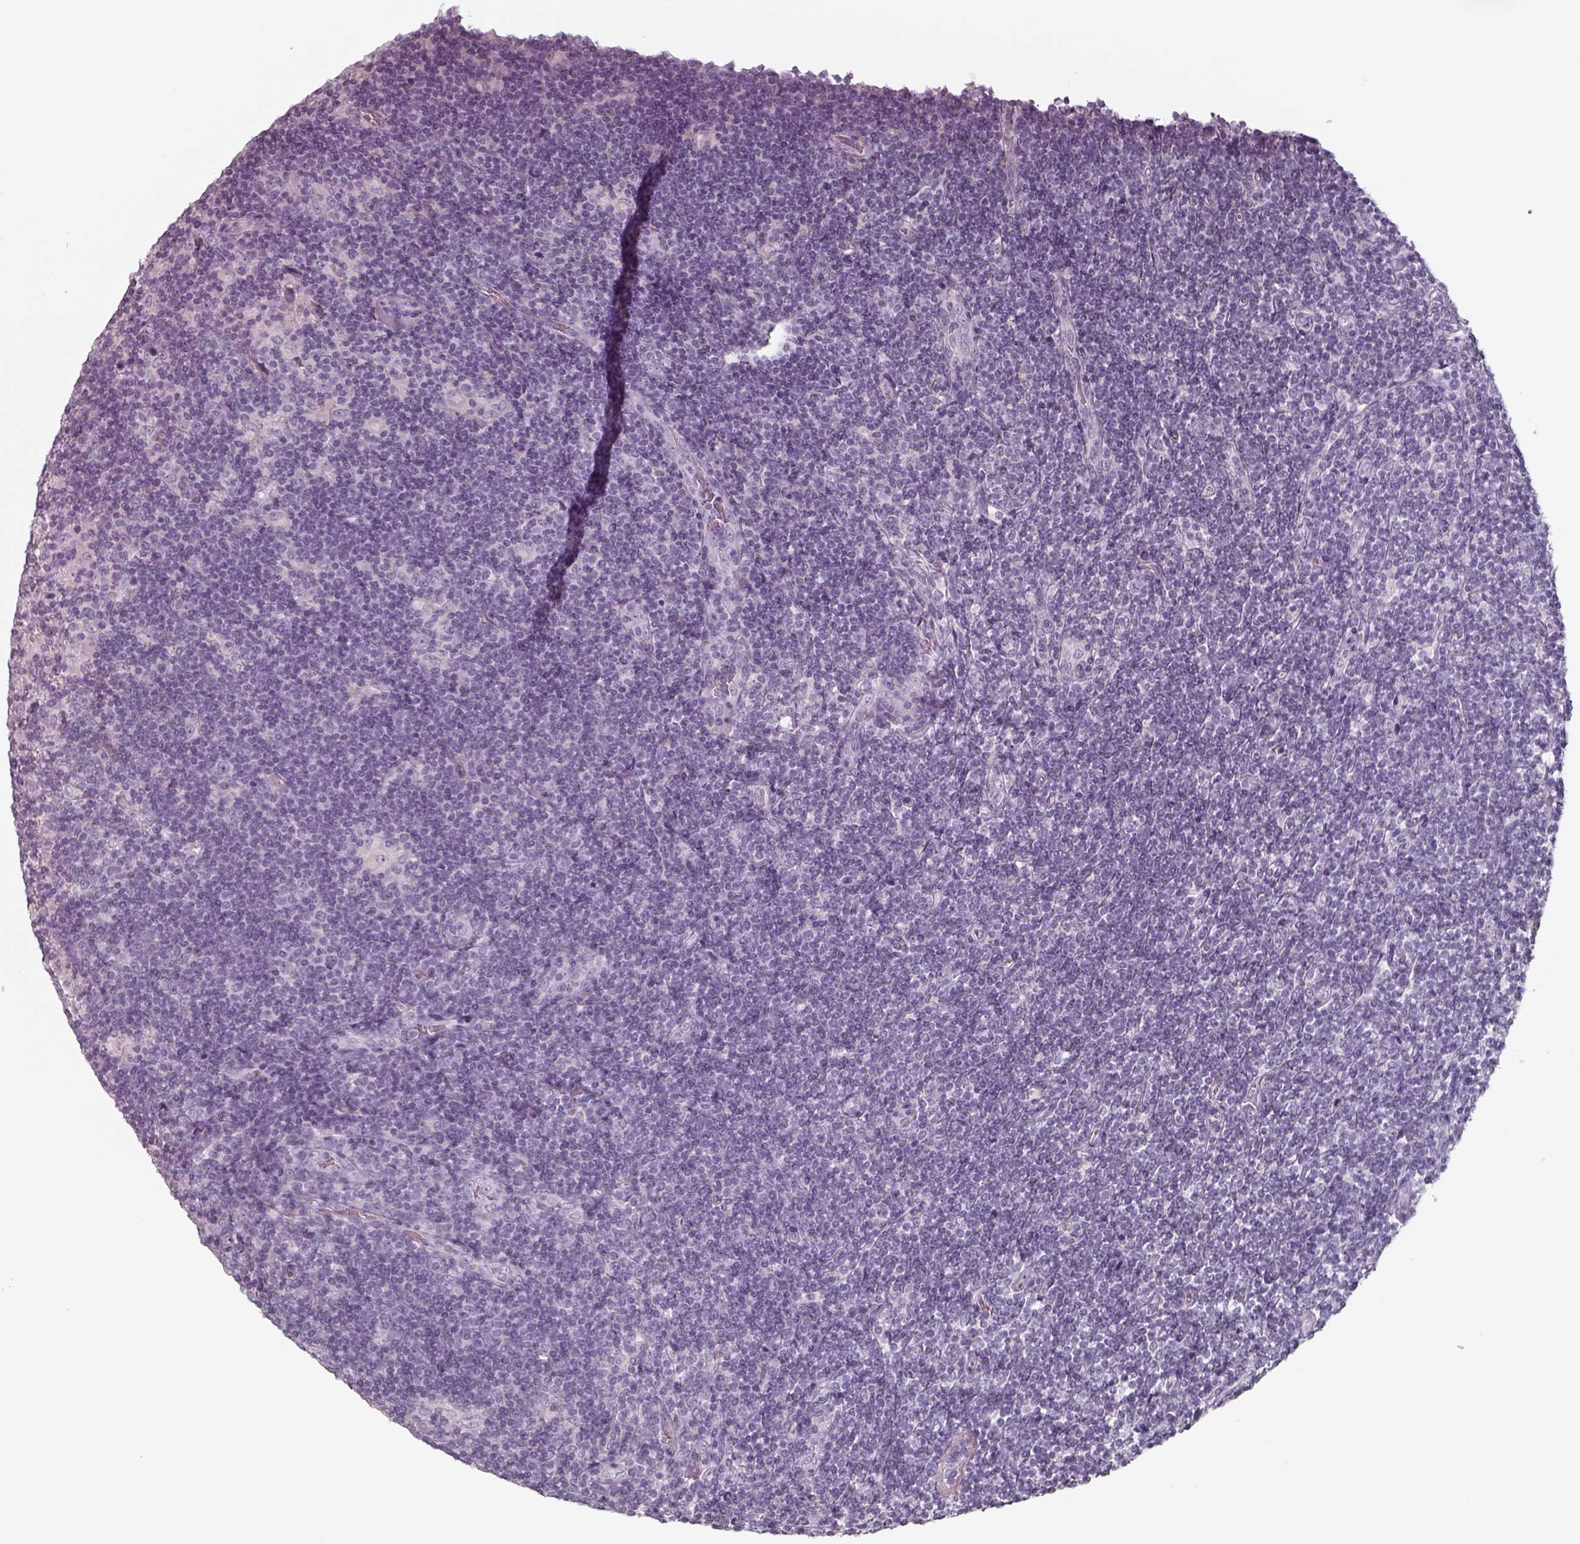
{"staining": {"intensity": "negative", "quantity": "none", "location": "none"}, "tissue": "lymphoma", "cell_type": "Tumor cells", "image_type": "cancer", "snomed": [{"axis": "morphology", "description": "Hodgkin's disease, NOS"}, {"axis": "topography", "description": "Lymph node"}], "caption": "Tumor cells show no significant protein positivity in lymphoma.", "gene": "SEPTIN14", "patient": {"sex": "male", "age": 40}}